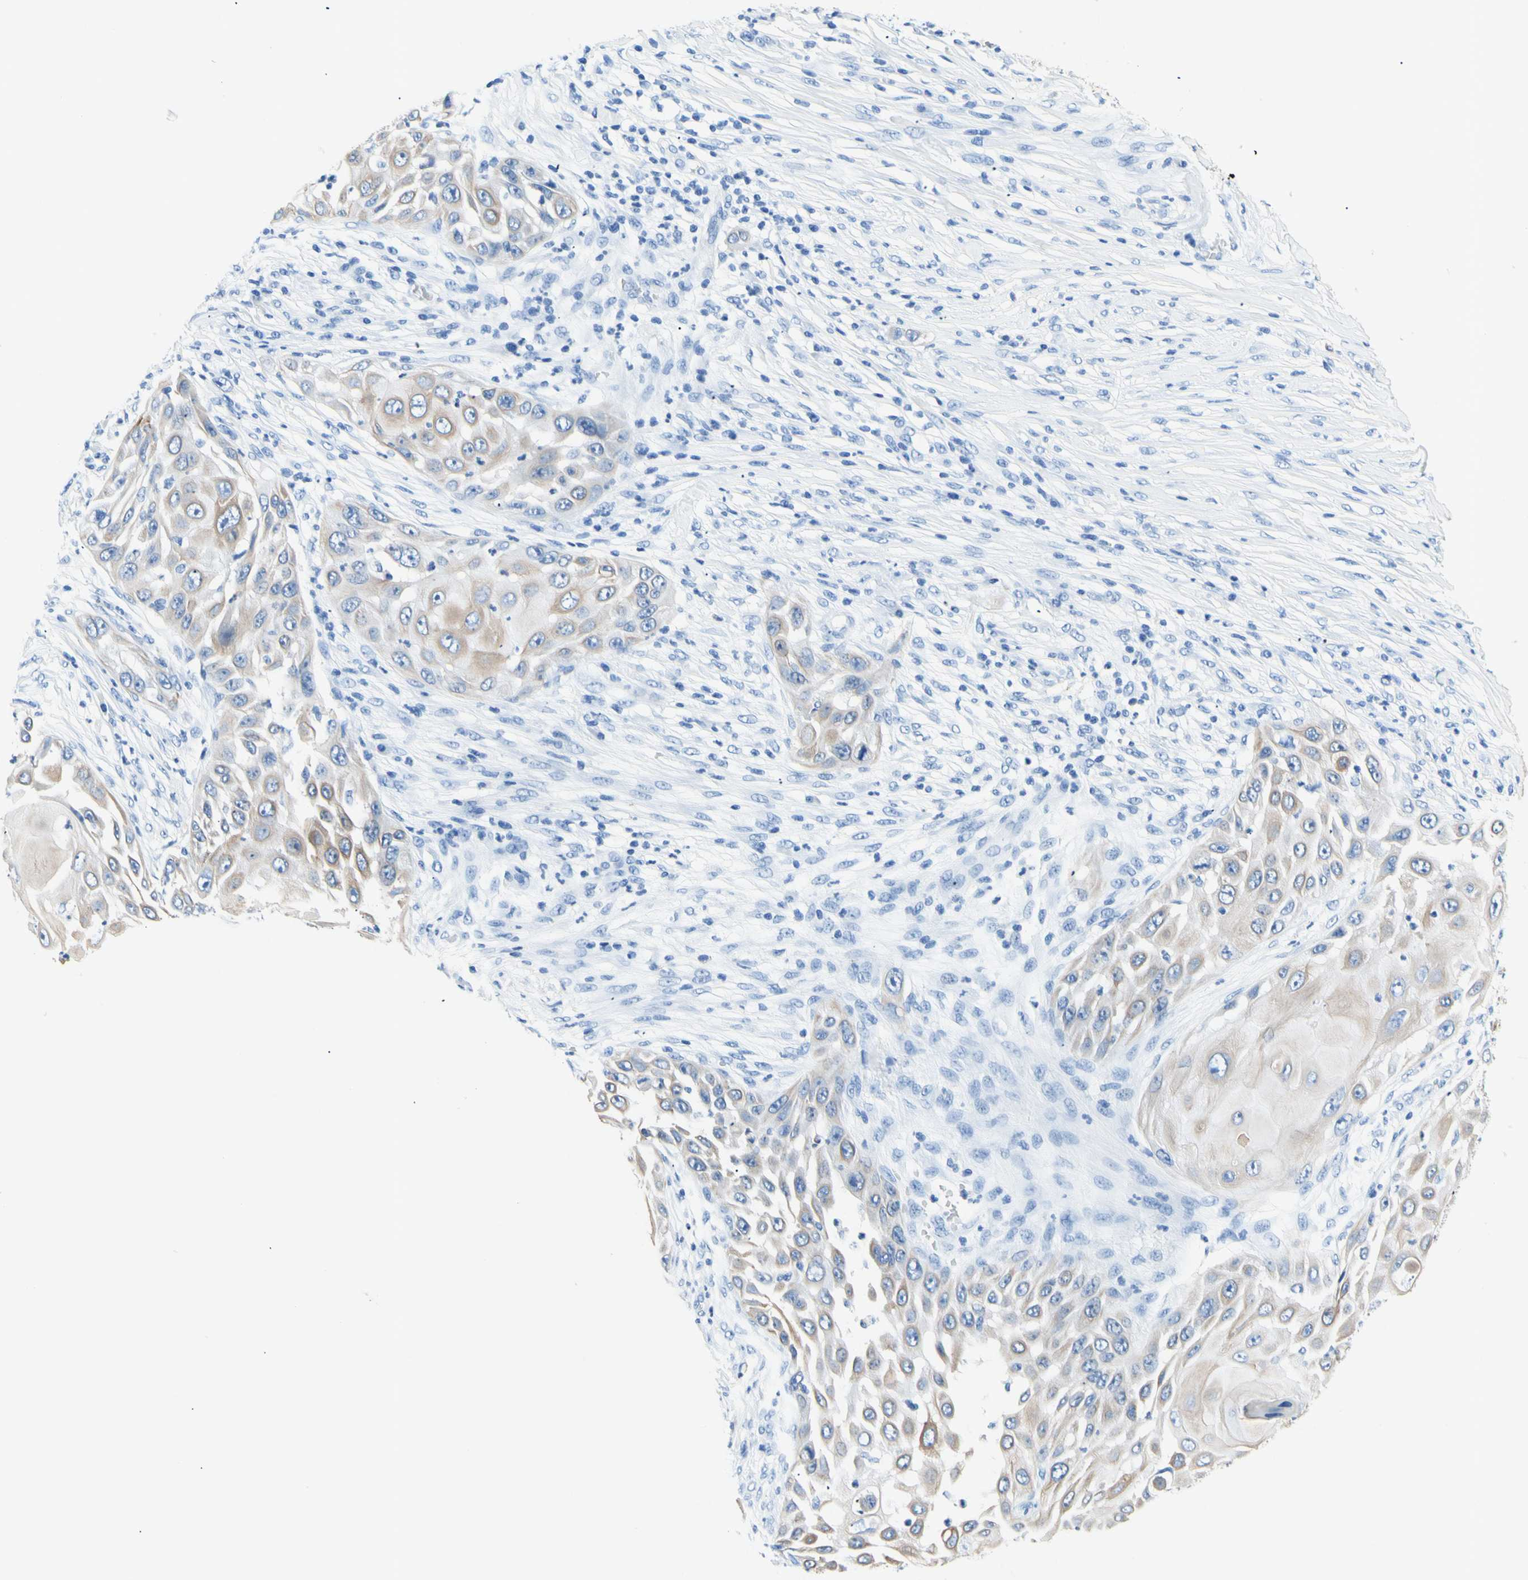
{"staining": {"intensity": "weak", "quantity": "25%-75%", "location": "cytoplasmic/membranous"}, "tissue": "skin cancer", "cell_type": "Tumor cells", "image_type": "cancer", "snomed": [{"axis": "morphology", "description": "Squamous cell carcinoma, NOS"}, {"axis": "topography", "description": "Skin"}], "caption": "Protein staining shows weak cytoplasmic/membranous positivity in about 25%-75% of tumor cells in skin squamous cell carcinoma. (brown staining indicates protein expression, while blue staining denotes nuclei).", "gene": "HPCA", "patient": {"sex": "female", "age": 44}}